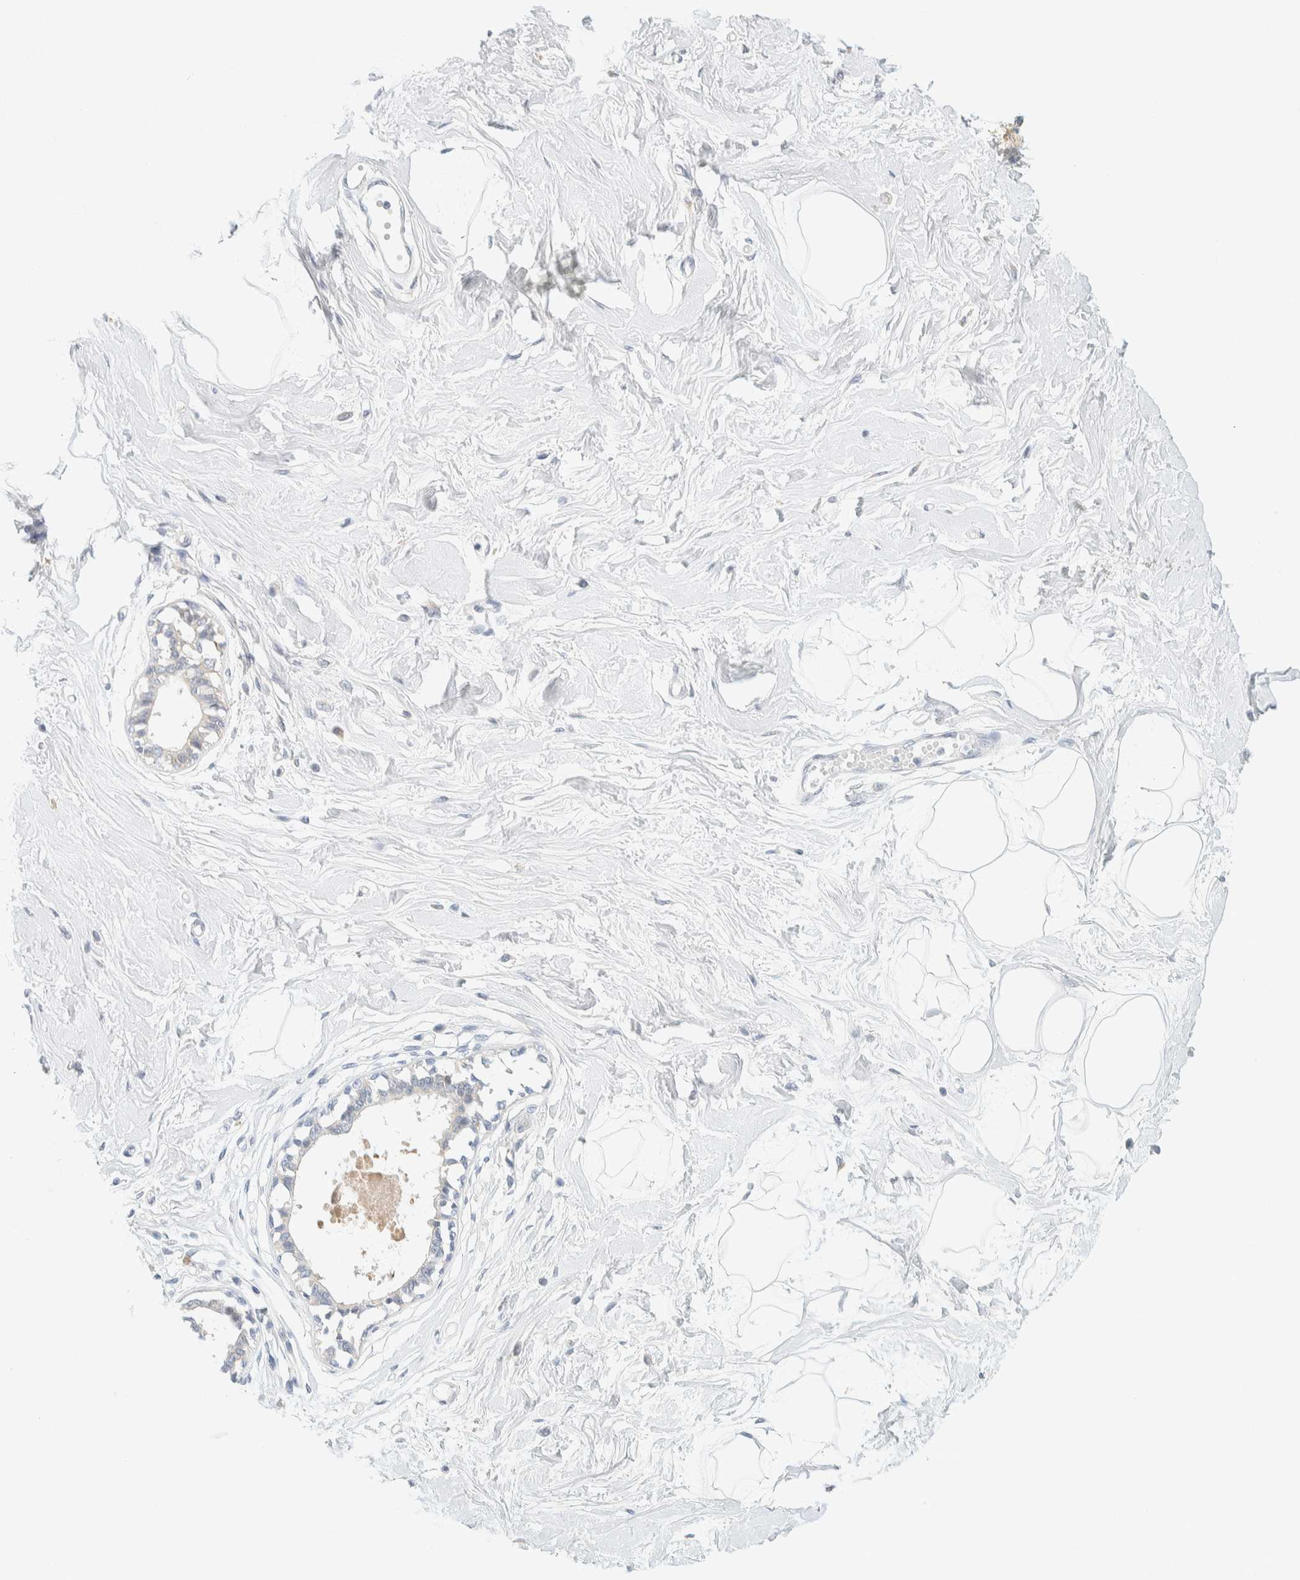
{"staining": {"intensity": "negative", "quantity": "none", "location": "none"}, "tissue": "breast", "cell_type": "Adipocytes", "image_type": "normal", "snomed": [{"axis": "morphology", "description": "Normal tissue, NOS"}, {"axis": "topography", "description": "Breast"}], "caption": "The photomicrograph demonstrates no staining of adipocytes in normal breast. (DAB immunohistochemistry (IHC), high magnification).", "gene": "AARSD1", "patient": {"sex": "female", "age": 45}}